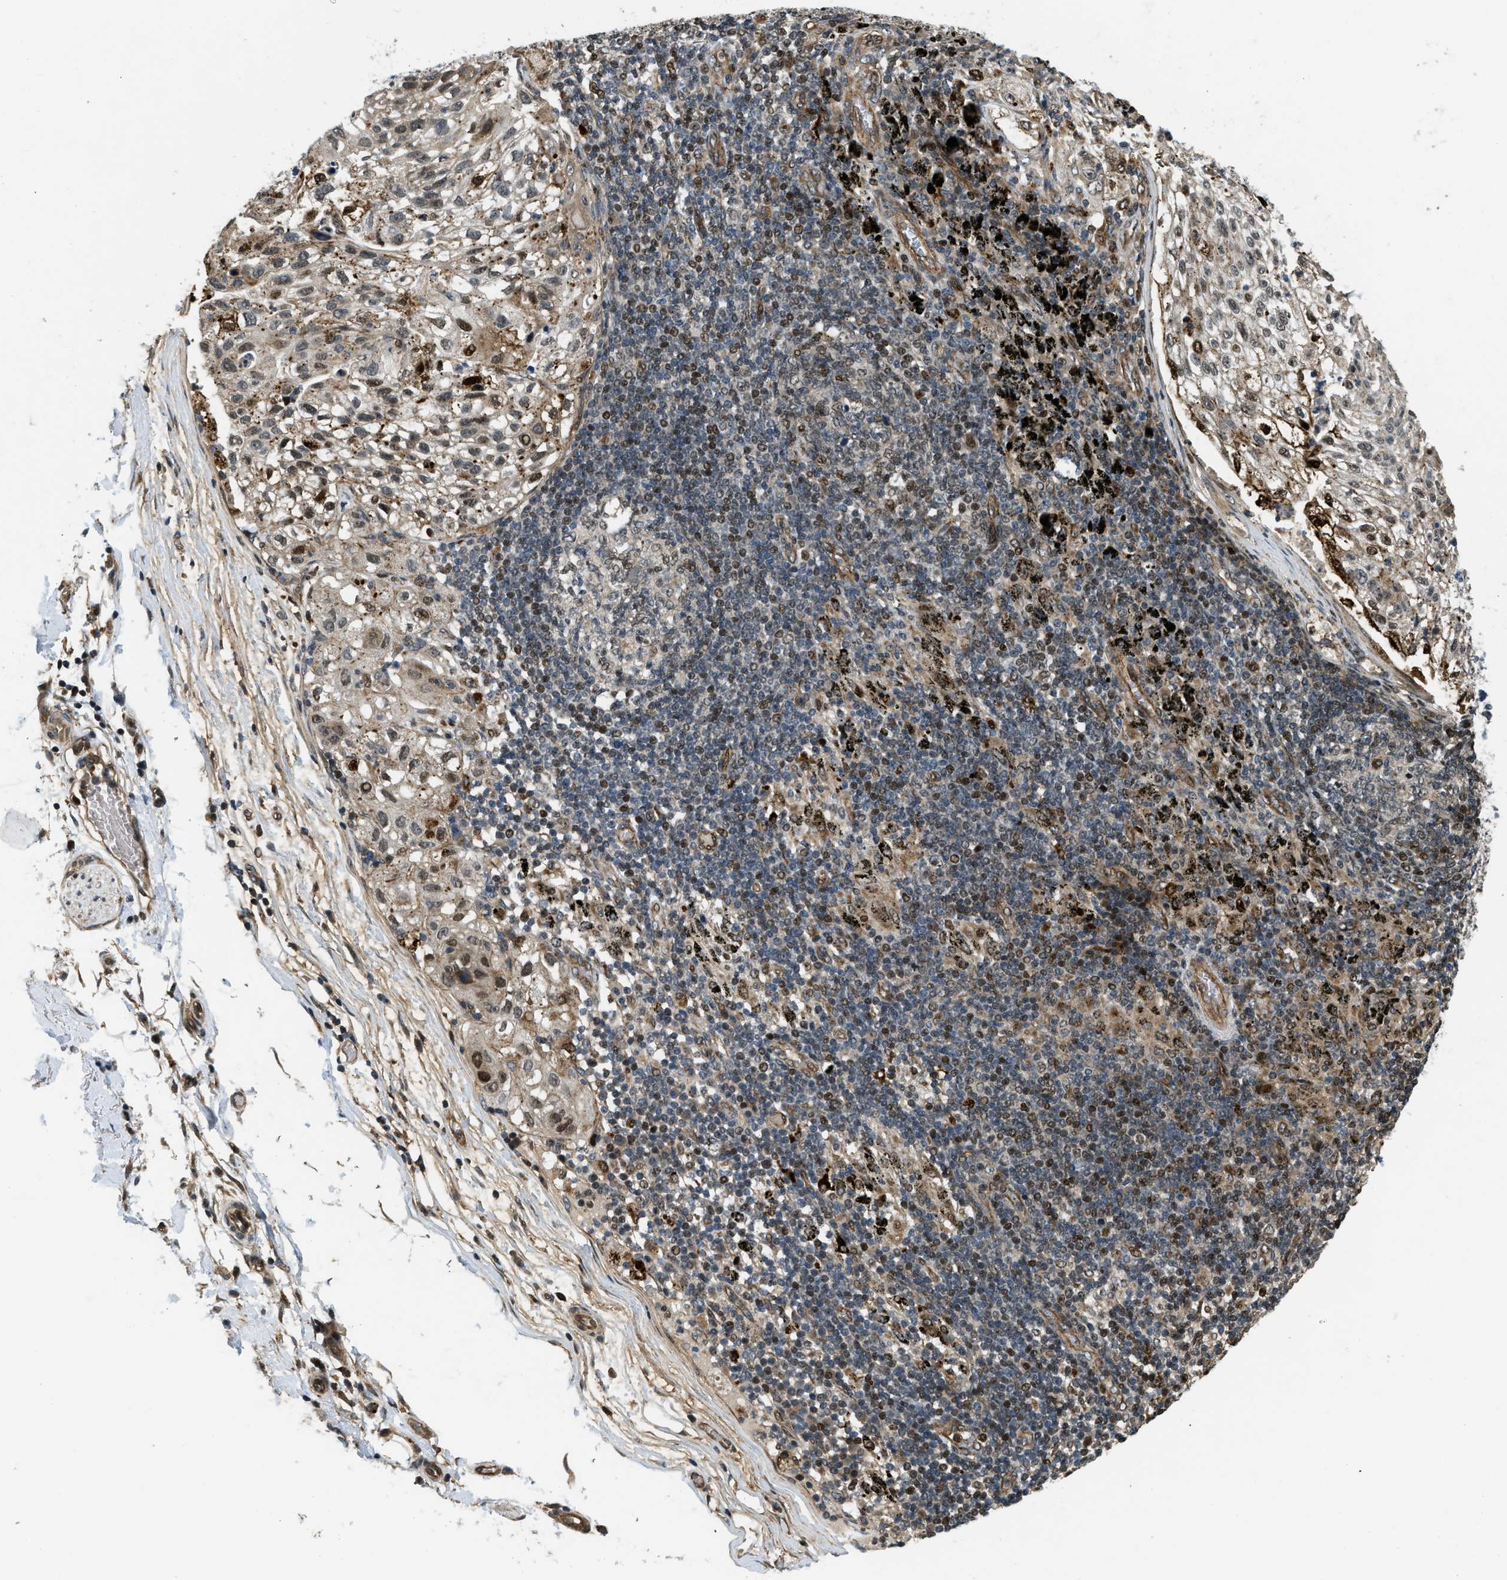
{"staining": {"intensity": "moderate", "quantity": "<25%", "location": "cytoplasmic/membranous,nuclear"}, "tissue": "lung cancer", "cell_type": "Tumor cells", "image_type": "cancer", "snomed": [{"axis": "morphology", "description": "Inflammation, NOS"}, {"axis": "morphology", "description": "Squamous cell carcinoma, NOS"}, {"axis": "topography", "description": "Lymph node"}, {"axis": "topography", "description": "Soft tissue"}, {"axis": "topography", "description": "Lung"}], "caption": "This micrograph shows immunohistochemistry (IHC) staining of squamous cell carcinoma (lung), with low moderate cytoplasmic/membranous and nuclear expression in approximately <25% of tumor cells.", "gene": "LTA4H", "patient": {"sex": "male", "age": 66}}